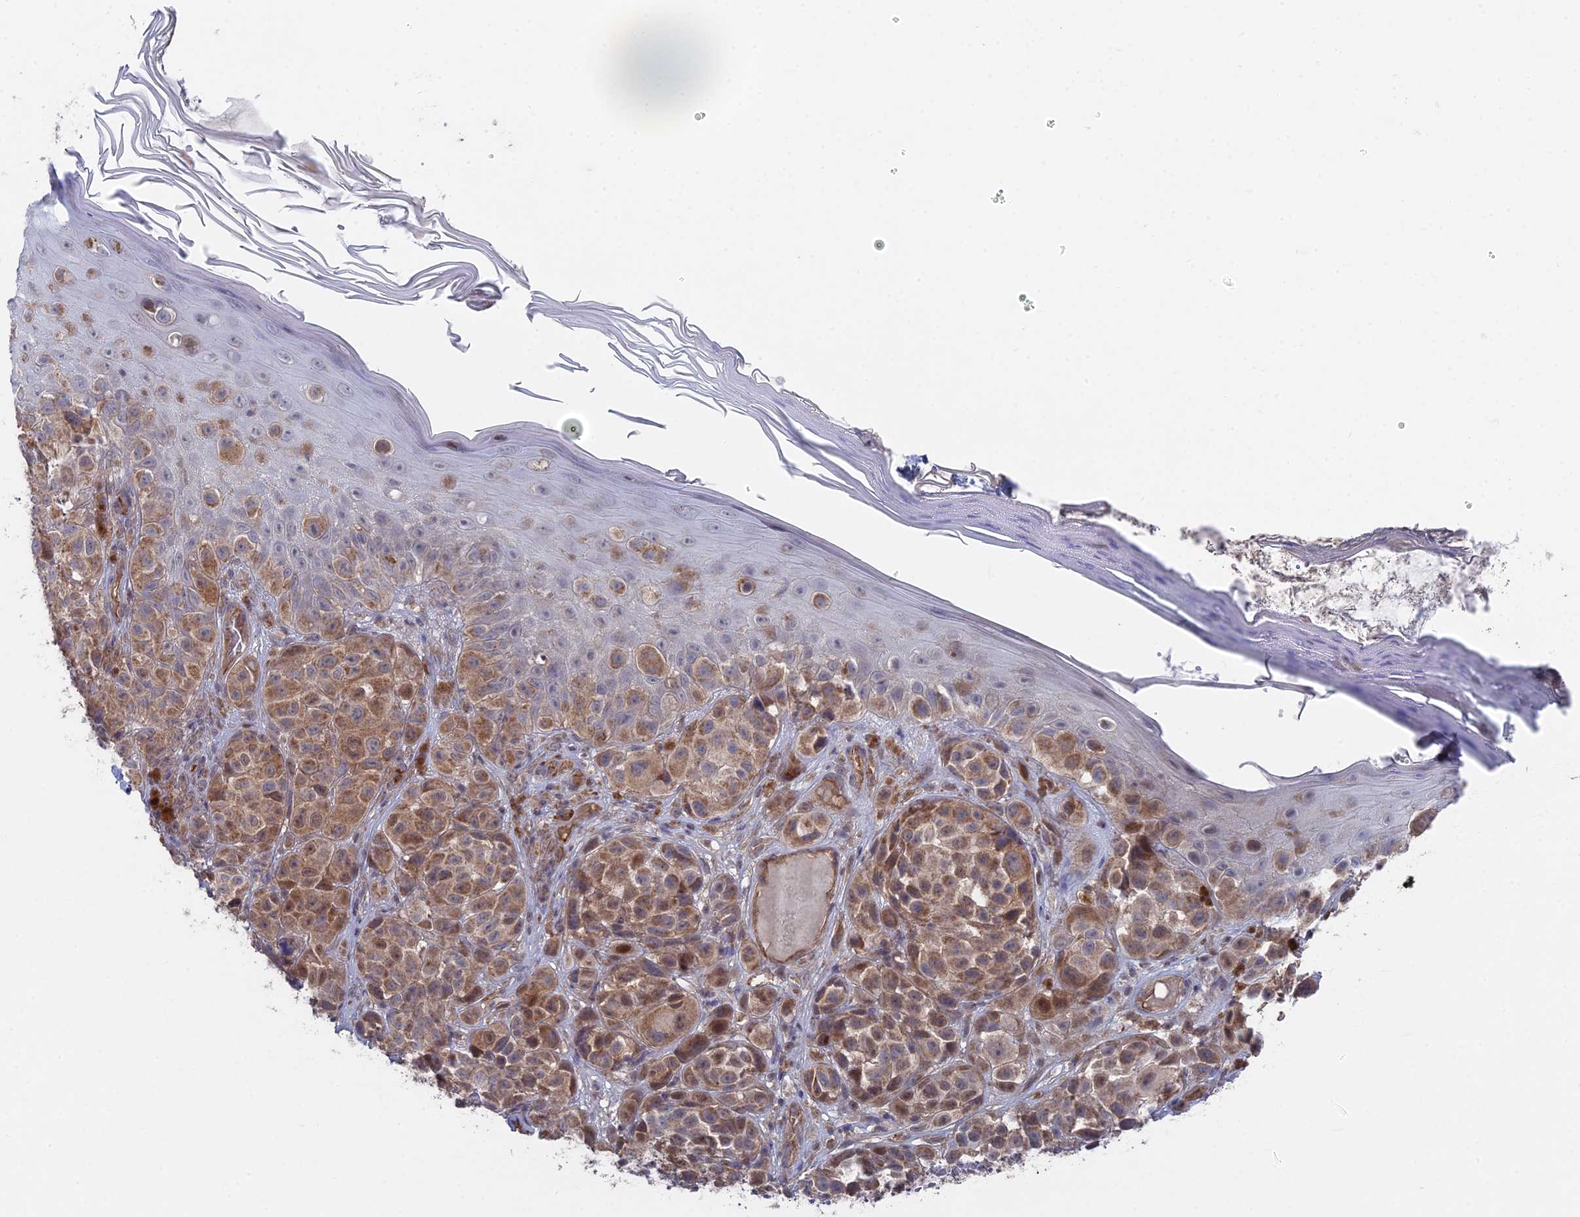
{"staining": {"intensity": "moderate", "quantity": ">75%", "location": "cytoplasmic/membranous,nuclear"}, "tissue": "melanoma", "cell_type": "Tumor cells", "image_type": "cancer", "snomed": [{"axis": "morphology", "description": "Malignant melanoma, NOS"}, {"axis": "topography", "description": "Skin"}], "caption": "High-magnification brightfield microscopy of malignant melanoma stained with DAB (brown) and counterstained with hematoxylin (blue). tumor cells exhibit moderate cytoplasmic/membranous and nuclear expression is appreciated in approximately>75% of cells.", "gene": "UNC5D", "patient": {"sex": "male", "age": 38}}